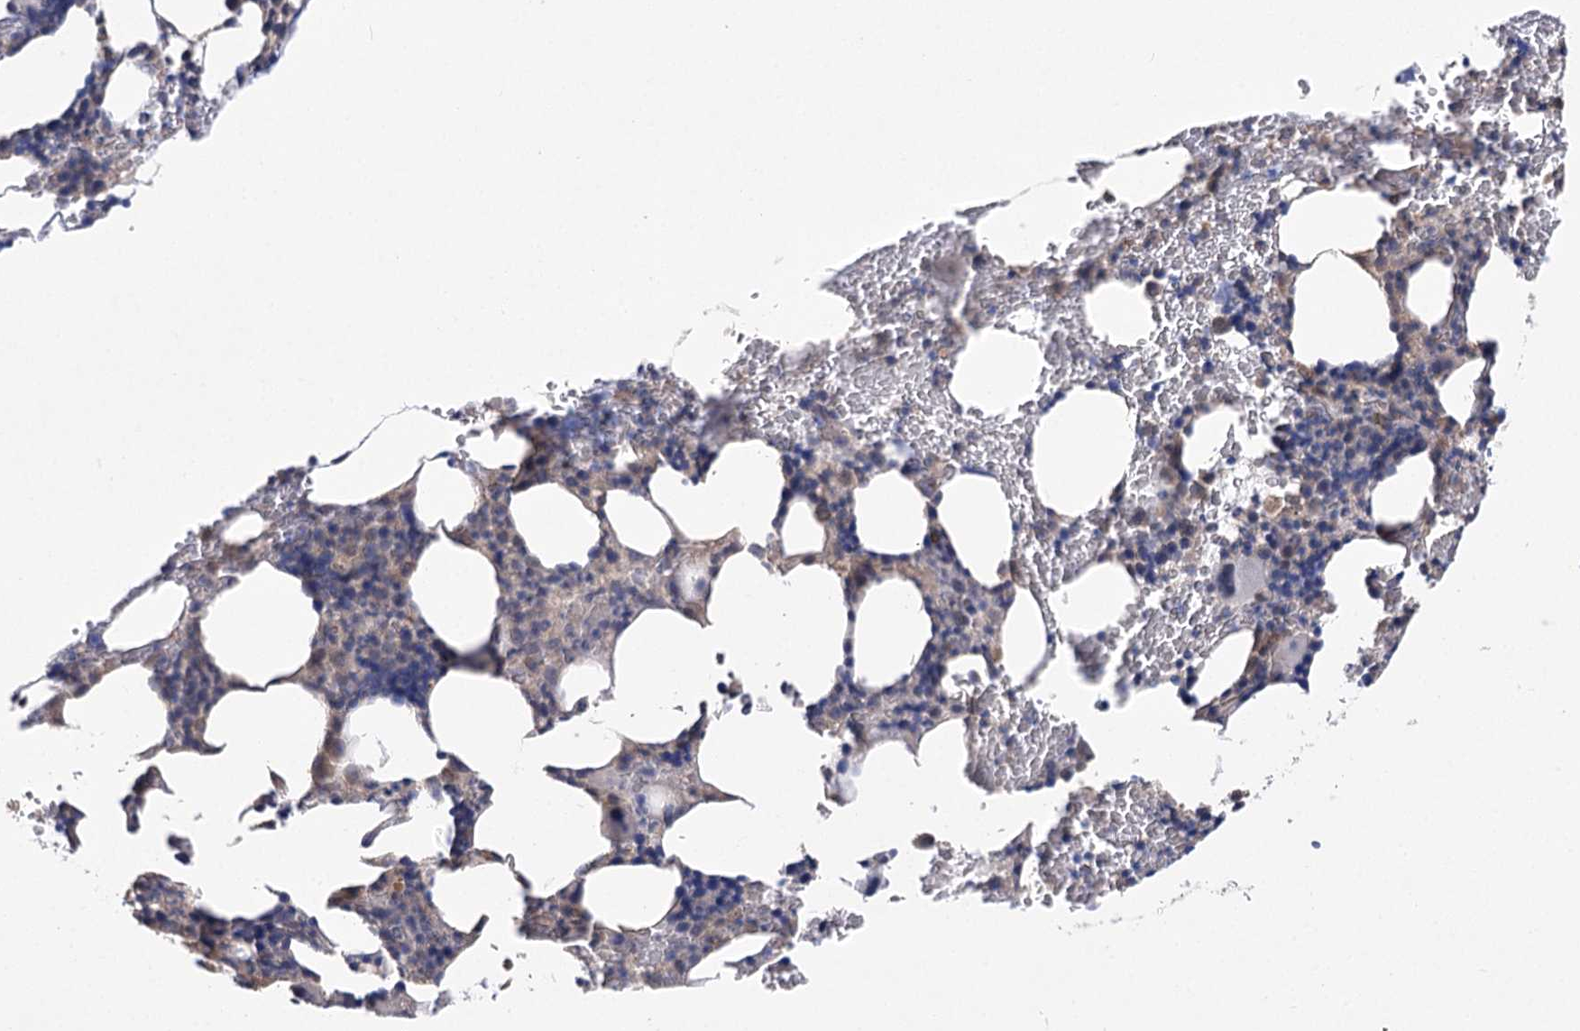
{"staining": {"intensity": "weak", "quantity": "<25%", "location": "cytoplasmic/membranous"}, "tissue": "bone marrow", "cell_type": "Hematopoietic cells", "image_type": "normal", "snomed": [{"axis": "morphology", "description": "Normal tissue, NOS"}, {"axis": "topography", "description": "Bone marrow"}], "caption": "This is an IHC micrograph of benign human bone marrow. There is no positivity in hematopoietic cells.", "gene": "AURKC", "patient": {"sex": "male", "age": 62}}